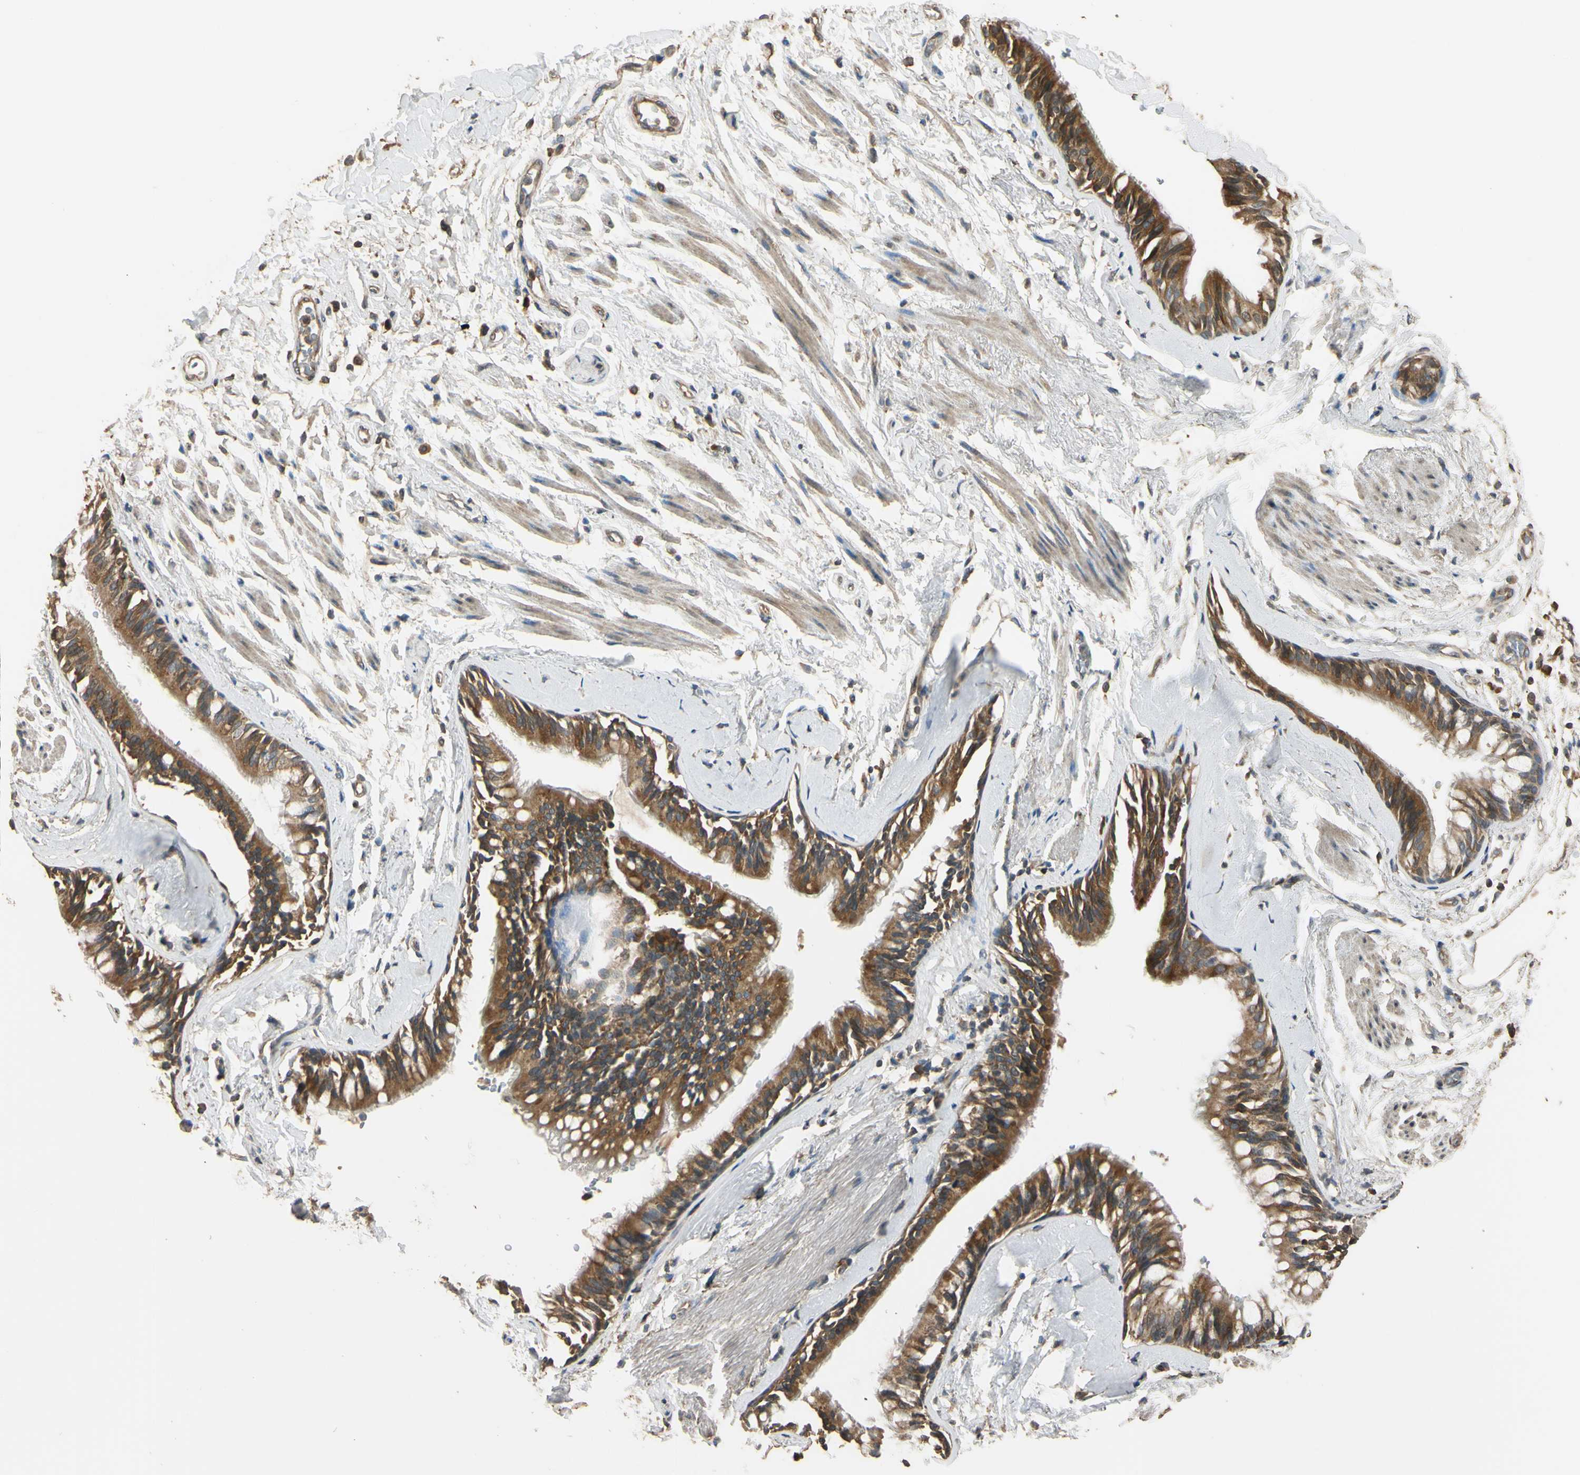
{"staining": {"intensity": "weak", "quantity": ">75%", "location": "cytoplasmic/membranous"}, "tissue": "adipose tissue", "cell_type": "Adipocytes", "image_type": "normal", "snomed": [{"axis": "morphology", "description": "Normal tissue, NOS"}, {"axis": "topography", "description": "Cartilage tissue"}, {"axis": "topography", "description": "Bronchus"}], "caption": "A brown stain shows weak cytoplasmic/membranous expression of a protein in adipocytes of unremarkable human adipose tissue. The protein is shown in brown color, while the nuclei are stained blue.", "gene": "STX18", "patient": {"sex": "female", "age": 73}}